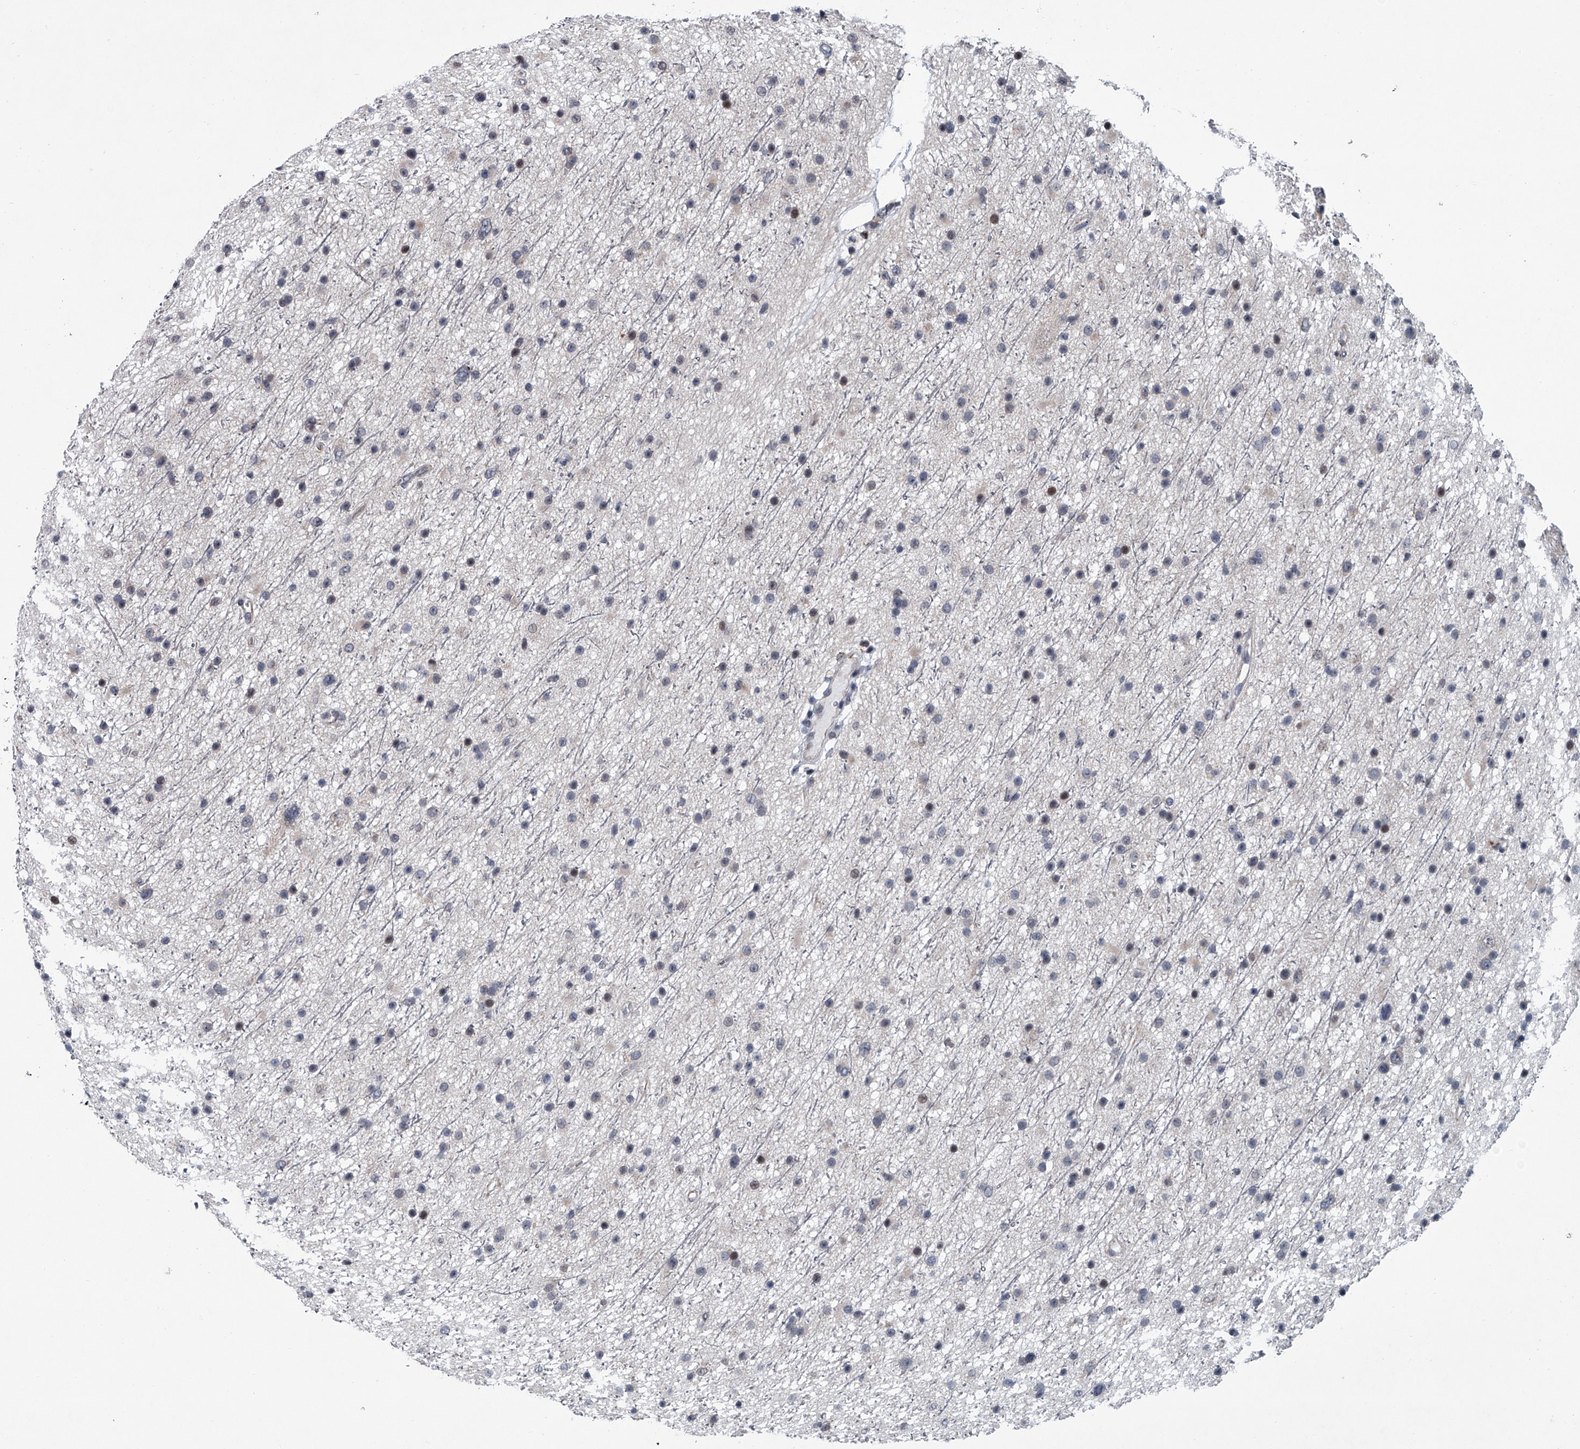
{"staining": {"intensity": "negative", "quantity": "none", "location": "none"}, "tissue": "glioma", "cell_type": "Tumor cells", "image_type": "cancer", "snomed": [{"axis": "morphology", "description": "Glioma, malignant, Low grade"}, {"axis": "topography", "description": "Cerebral cortex"}], "caption": "A photomicrograph of malignant glioma (low-grade) stained for a protein displays no brown staining in tumor cells.", "gene": "PPP2R5D", "patient": {"sex": "female", "age": 39}}